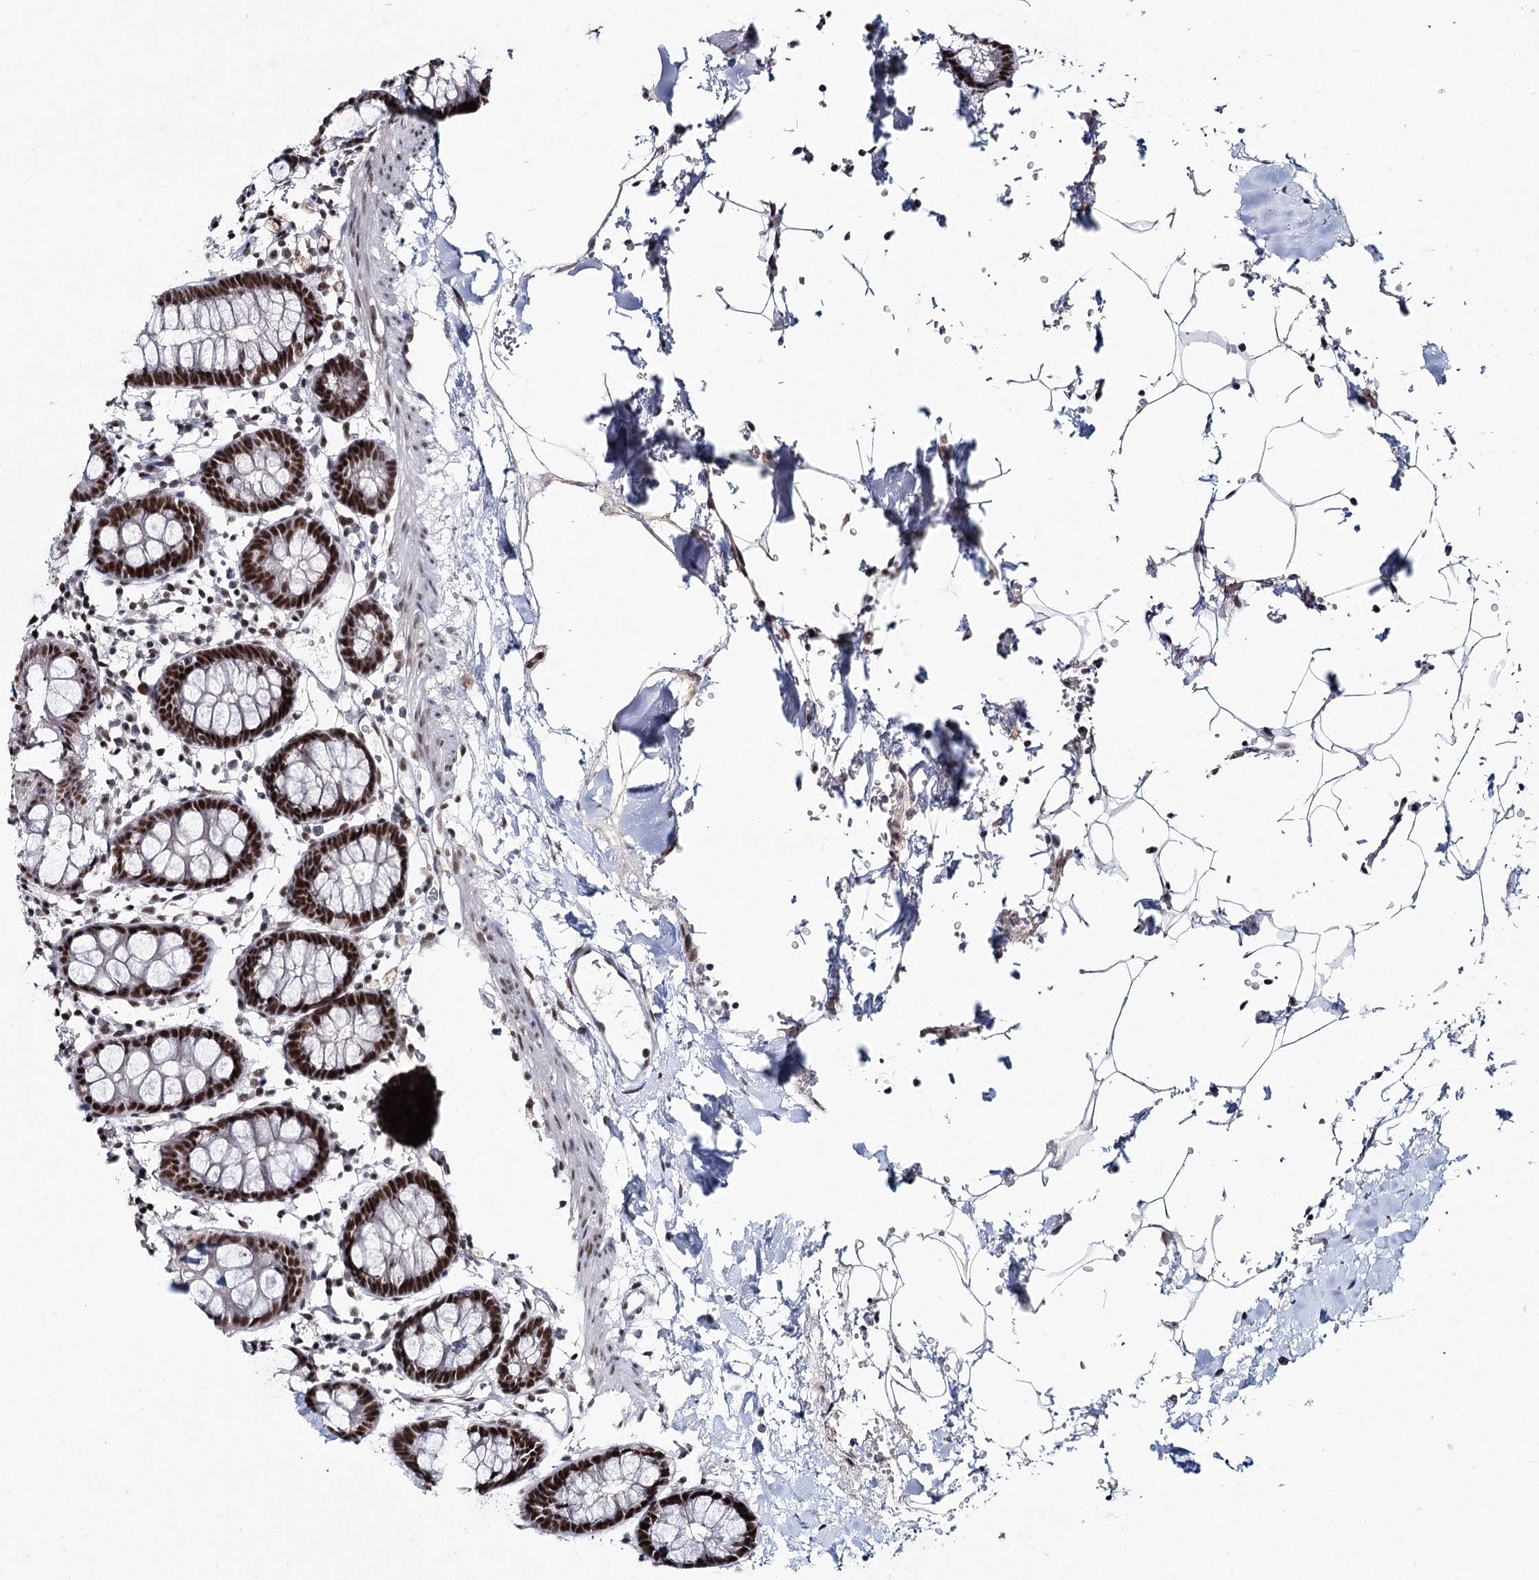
{"staining": {"intensity": "strong", "quantity": ">75%", "location": "nuclear"}, "tissue": "colon", "cell_type": "Endothelial cells", "image_type": "normal", "snomed": [{"axis": "morphology", "description": "Normal tissue, NOS"}, {"axis": "topography", "description": "Colon"}], "caption": "Immunohistochemistry (DAB) staining of normal colon demonstrates strong nuclear protein staining in approximately >75% of endothelial cells.", "gene": "SCAF8", "patient": {"sex": "male", "age": 75}}